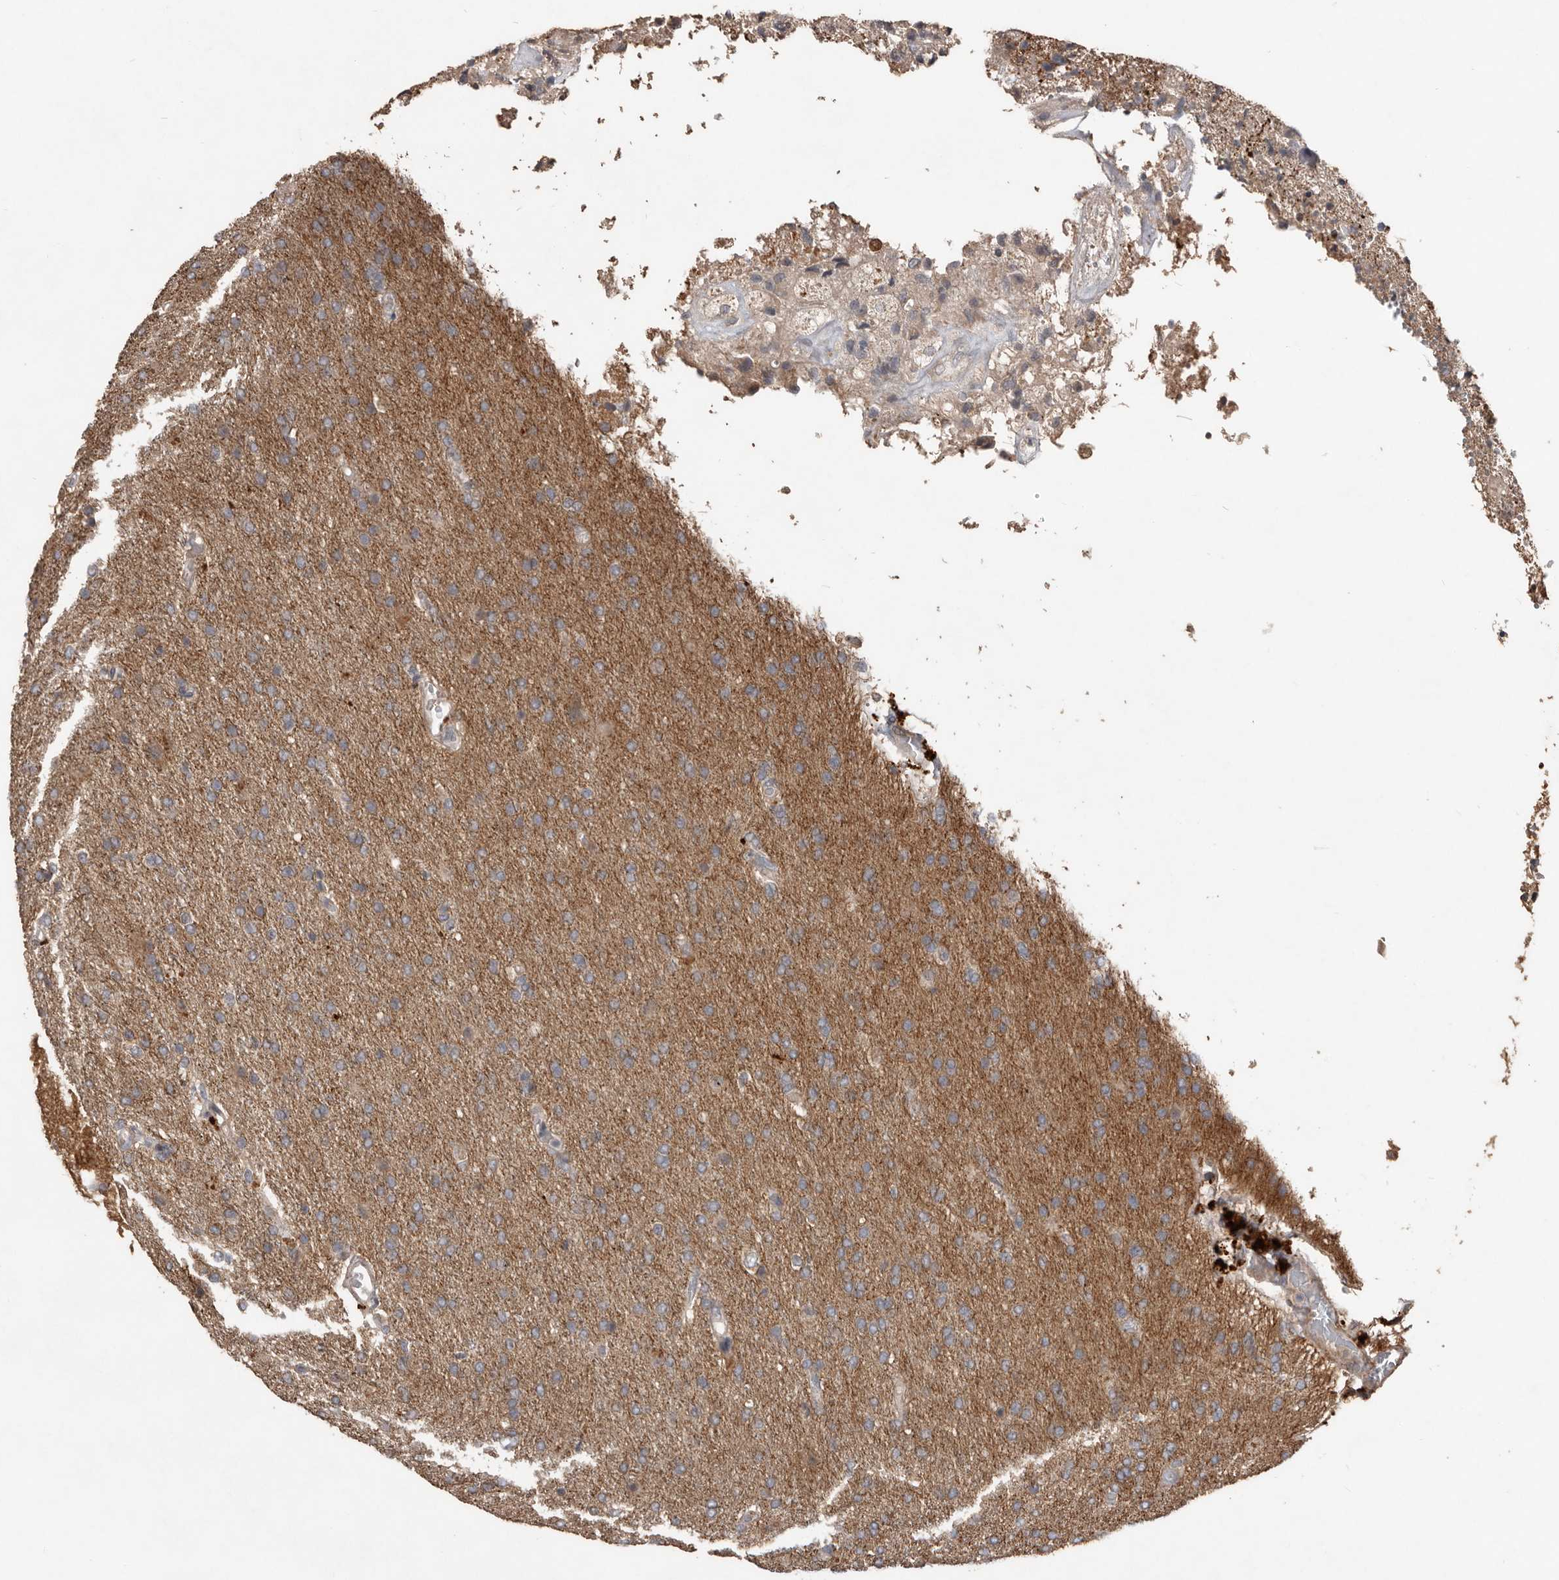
{"staining": {"intensity": "weak", "quantity": "25%-75%", "location": "cytoplasmic/membranous"}, "tissue": "glioma", "cell_type": "Tumor cells", "image_type": "cancer", "snomed": [{"axis": "morphology", "description": "Glioma, malignant, High grade"}, {"axis": "topography", "description": "Brain"}], "caption": "Protein staining of glioma tissue shows weak cytoplasmic/membranous expression in approximately 25%-75% of tumor cells.", "gene": "BAMBI", "patient": {"sex": "male", "age": 72}}